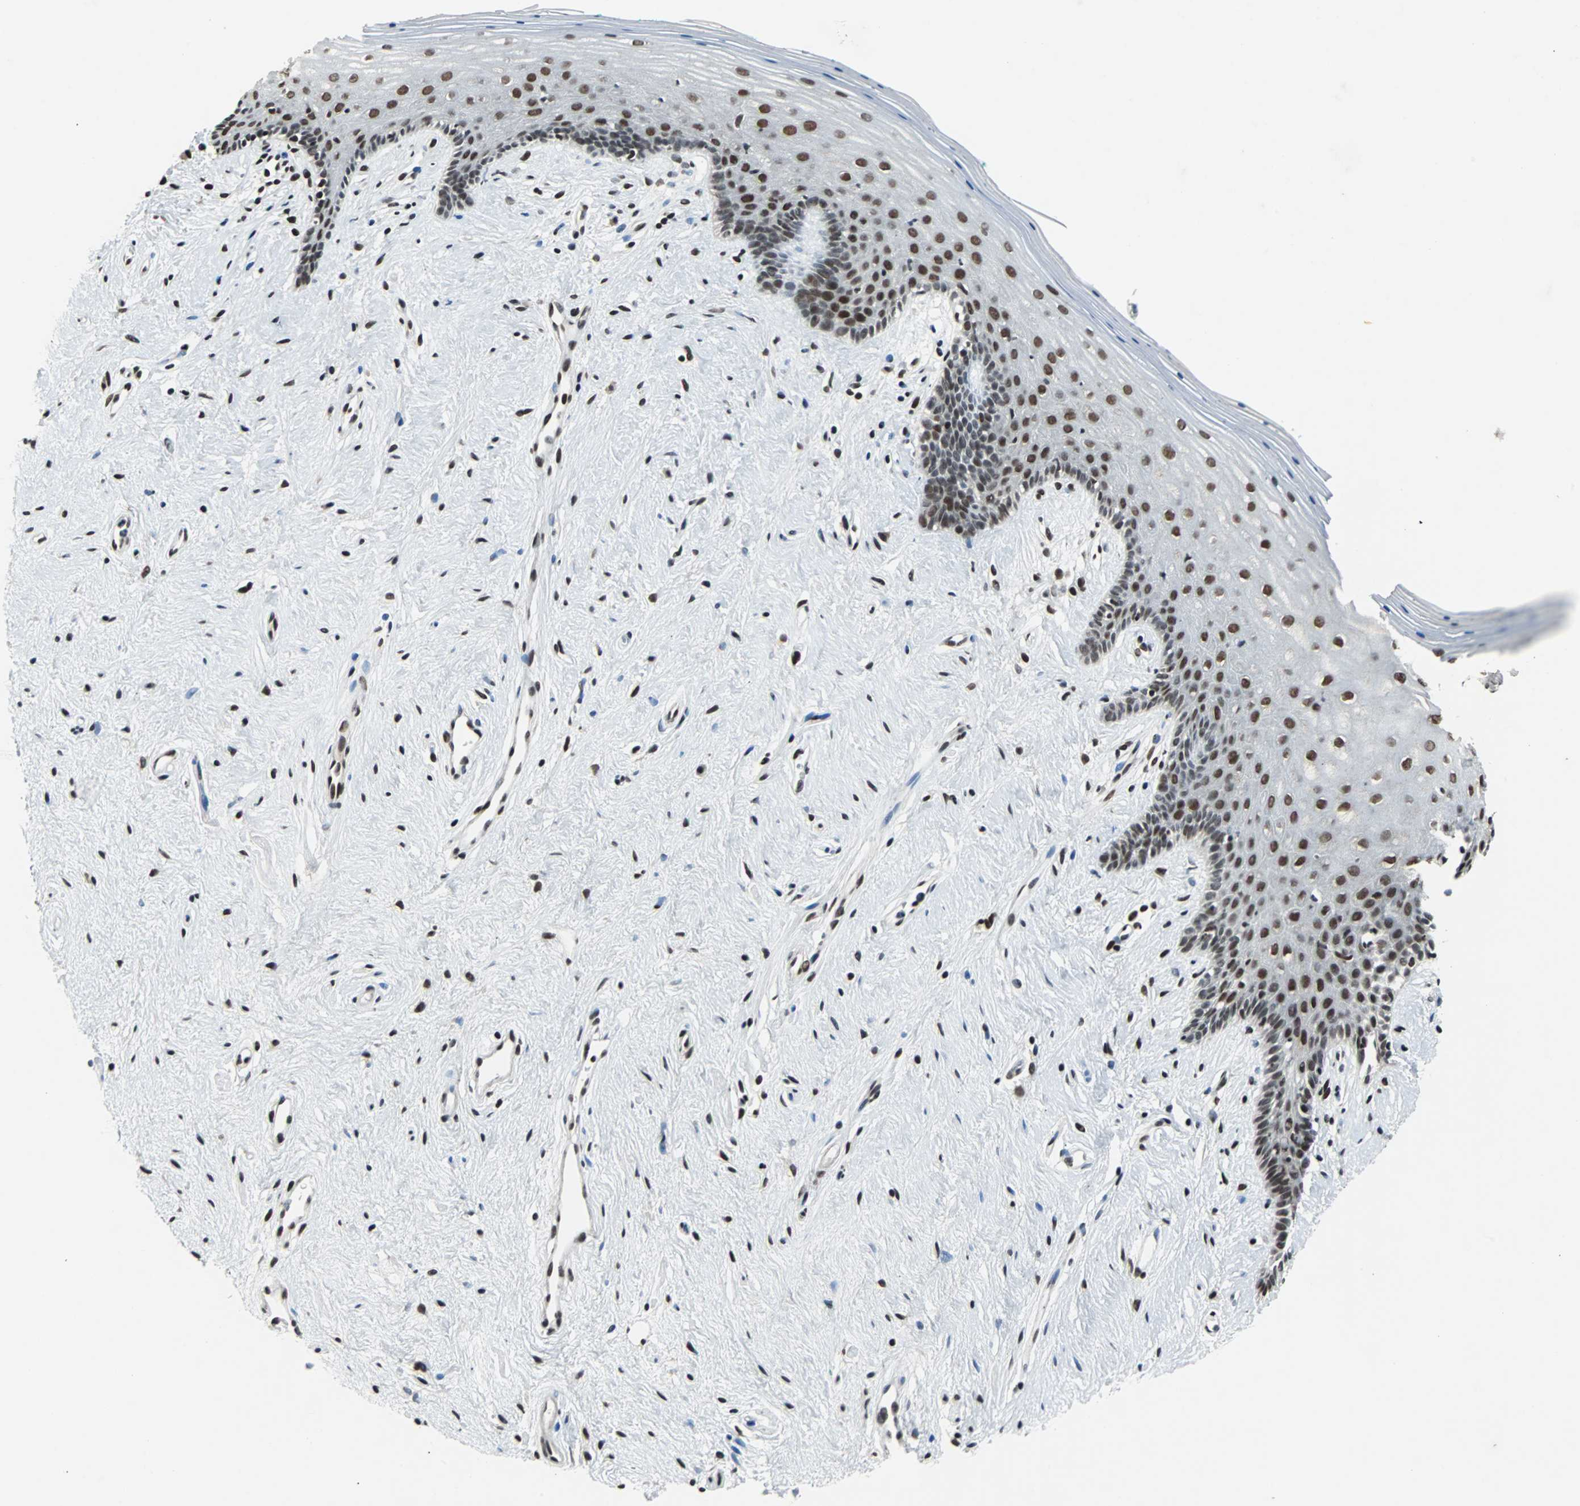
{"staining": {"intensity": "moderate", "quantity": "25%-75%", "location": "nuclear"}, "tissue": "vagina", "cell_type": "Squamous epithelial cells", "image_type": "normal", "snomed": [{"axis": "morphology", "description": "Normal tissue, NOS"}, {"axis": "topography", "description": "Vagina"}], "caption": "Normal vagina displays moderate nuclear staining in about 25%-75% of squamous epithelial cells, visualized by immunohistochemistry. (Stains: DAB in brown, nuclei in blue, Microscopy: brightfield microscopy at high magnification).", "gene": "GATAD2A", "patient": {"sex": "female", "age": 44}}